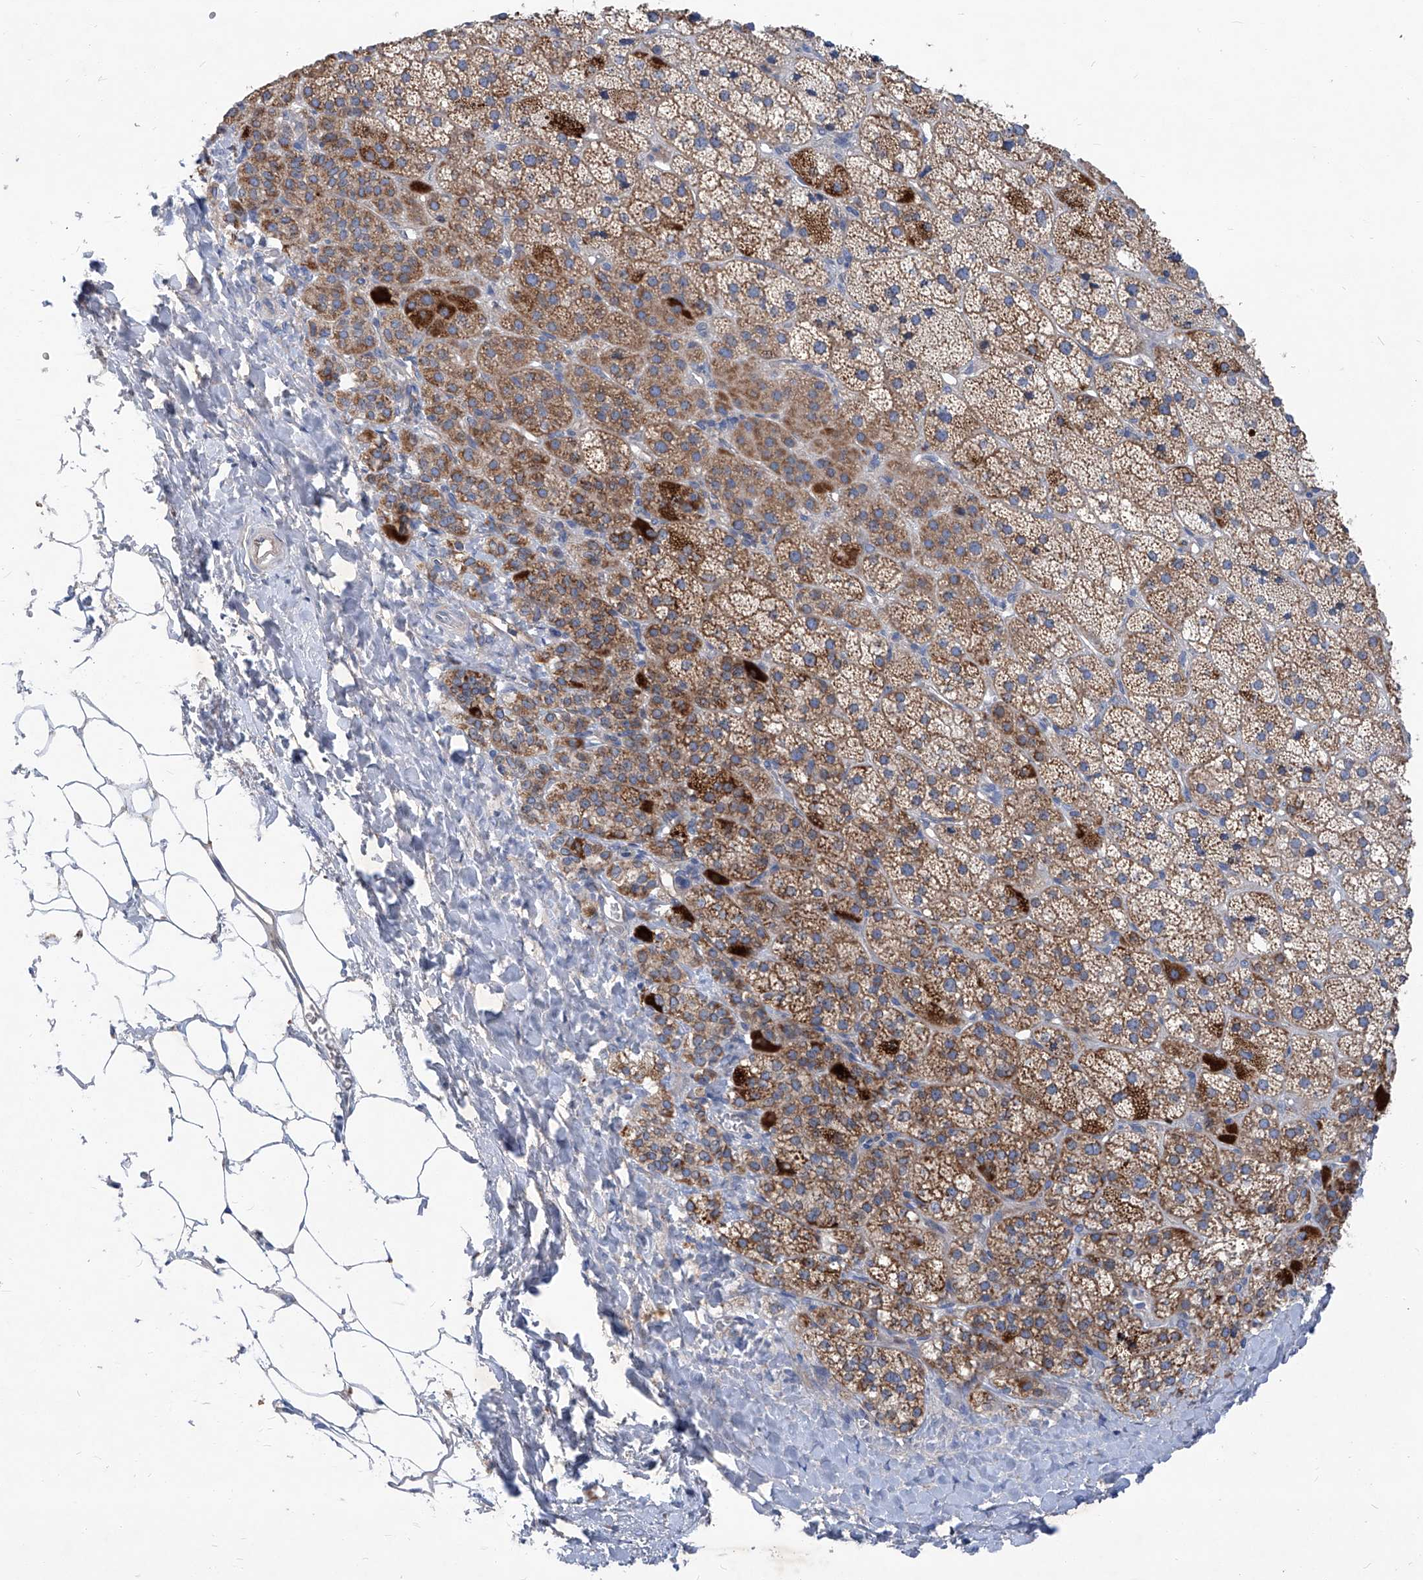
{"staining": {"intensity": "moderate", "quantity": "25%-75%", "location": "cytoplasmic/membranous"}, "tissue": "adrenal gland", "cell_type": "Glandular cells", "image_type": "normal", "snomed": [{"axis": "morphology", "description": "Normal tissue, NOS"}, {"axis": "topography", "description": "Adrenal gland"}], "caption": "Immunohistochemistry (IHC) (DAB (3,3'-diaminobenzidine)) staining of benign adrenal gland reveals moderate cytoplasmic/membranous protein expression in approximately 25%-75% of glandular cells.", "gene": "EPHA8", "patient": {"sex": "female", "age": 57}}